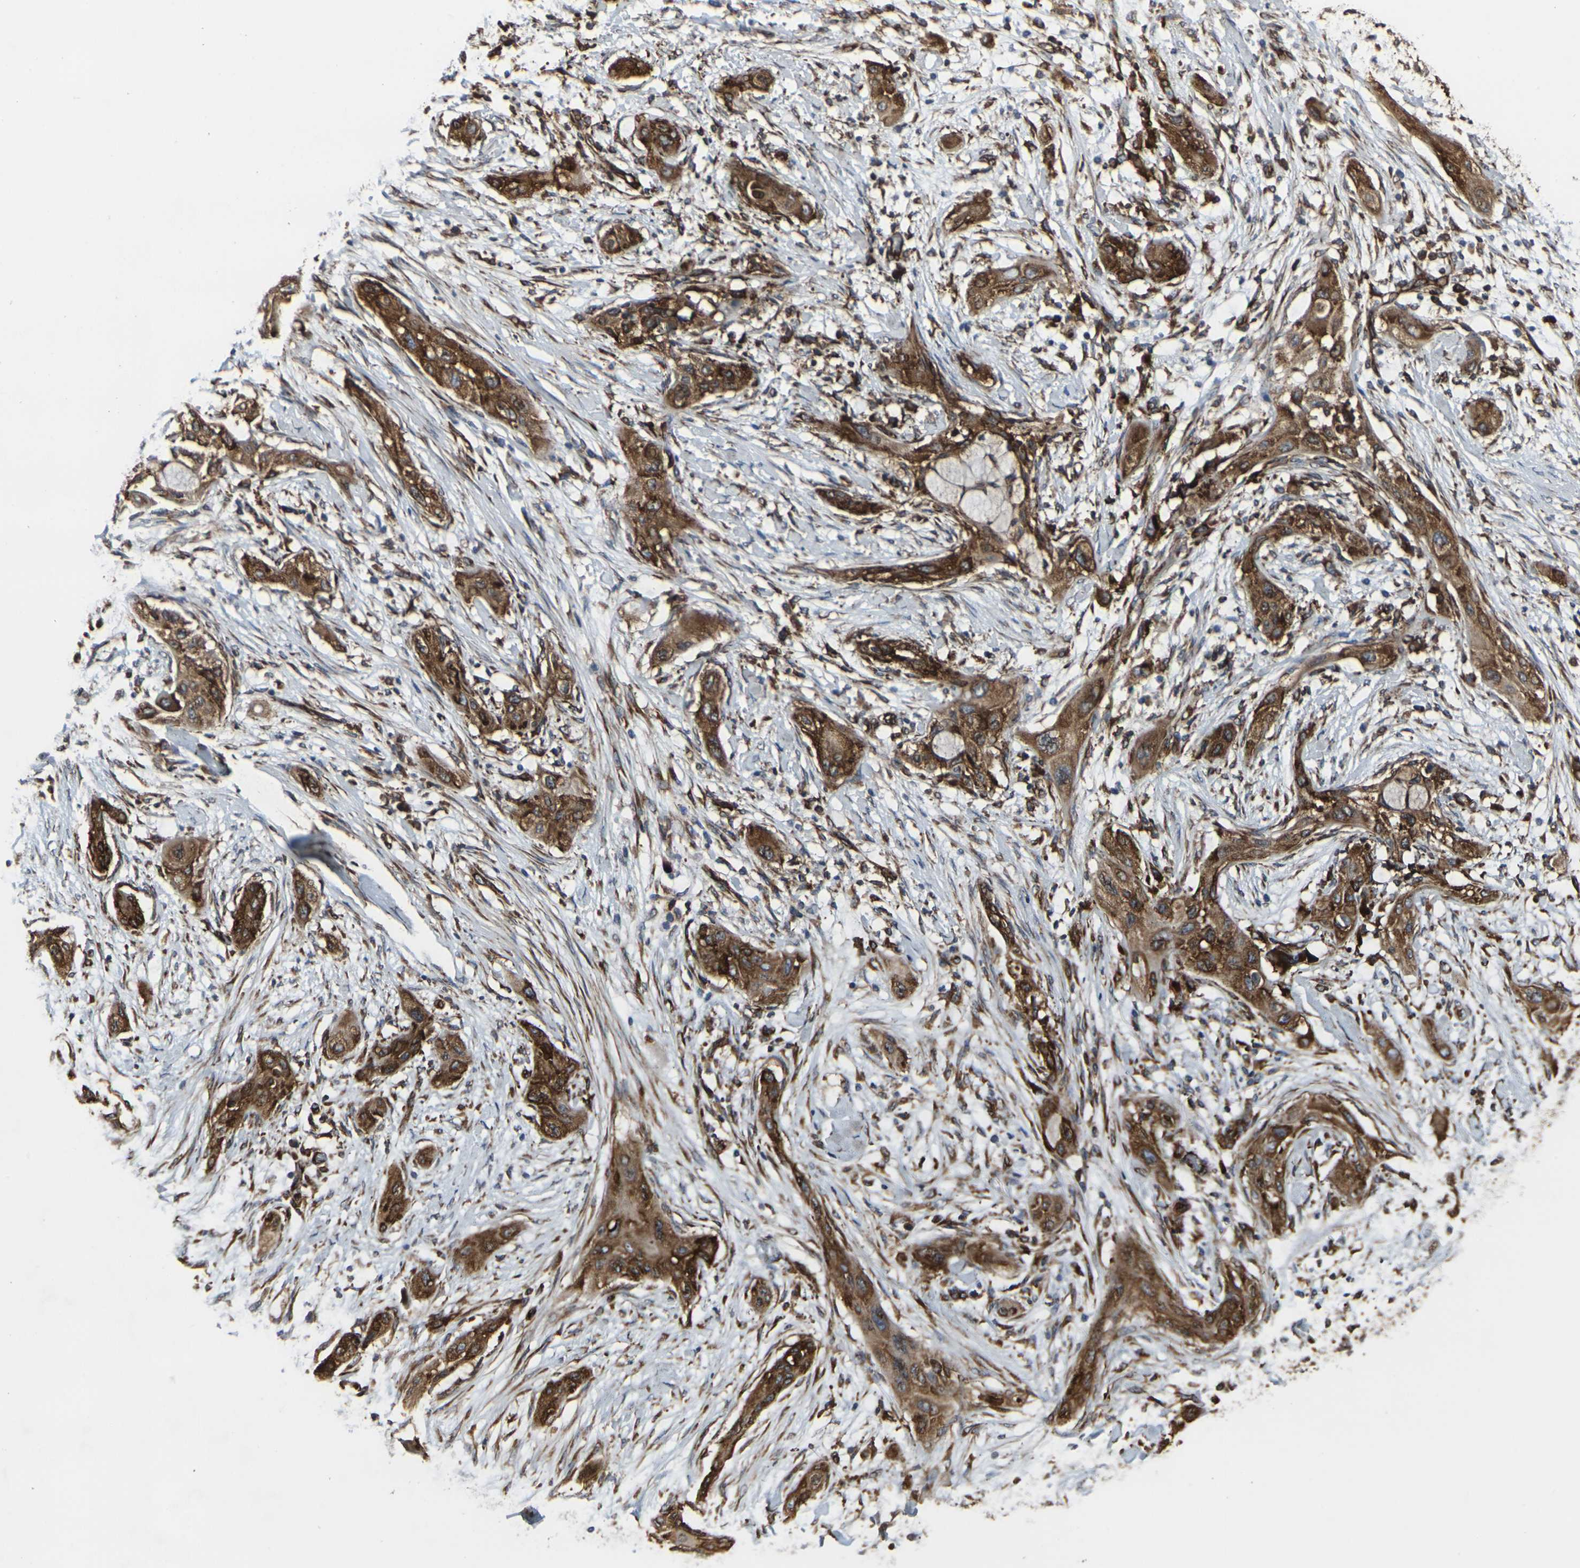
{"staining": {"intensity": "moderate", "quantity": ">75%", "location": "cytoplasmic/membranous"}, "tissue": "lung cancer", "cell_type": "Tumor cells", "image_type": "cancer", "snomed": [{"axis": "morphology", "description": "Squamous cell carcinoma, NOS"}, {"axis": "topography", "description": "Lung"}], "caption": "IHC of human lung squamous cell carcinoma displays medium levels of moderate cytoplasmic/membranous expression in about >75% of tumor cells.", "gene": "MARCHF2", "patient": {"sex": "female", "age": 47}}